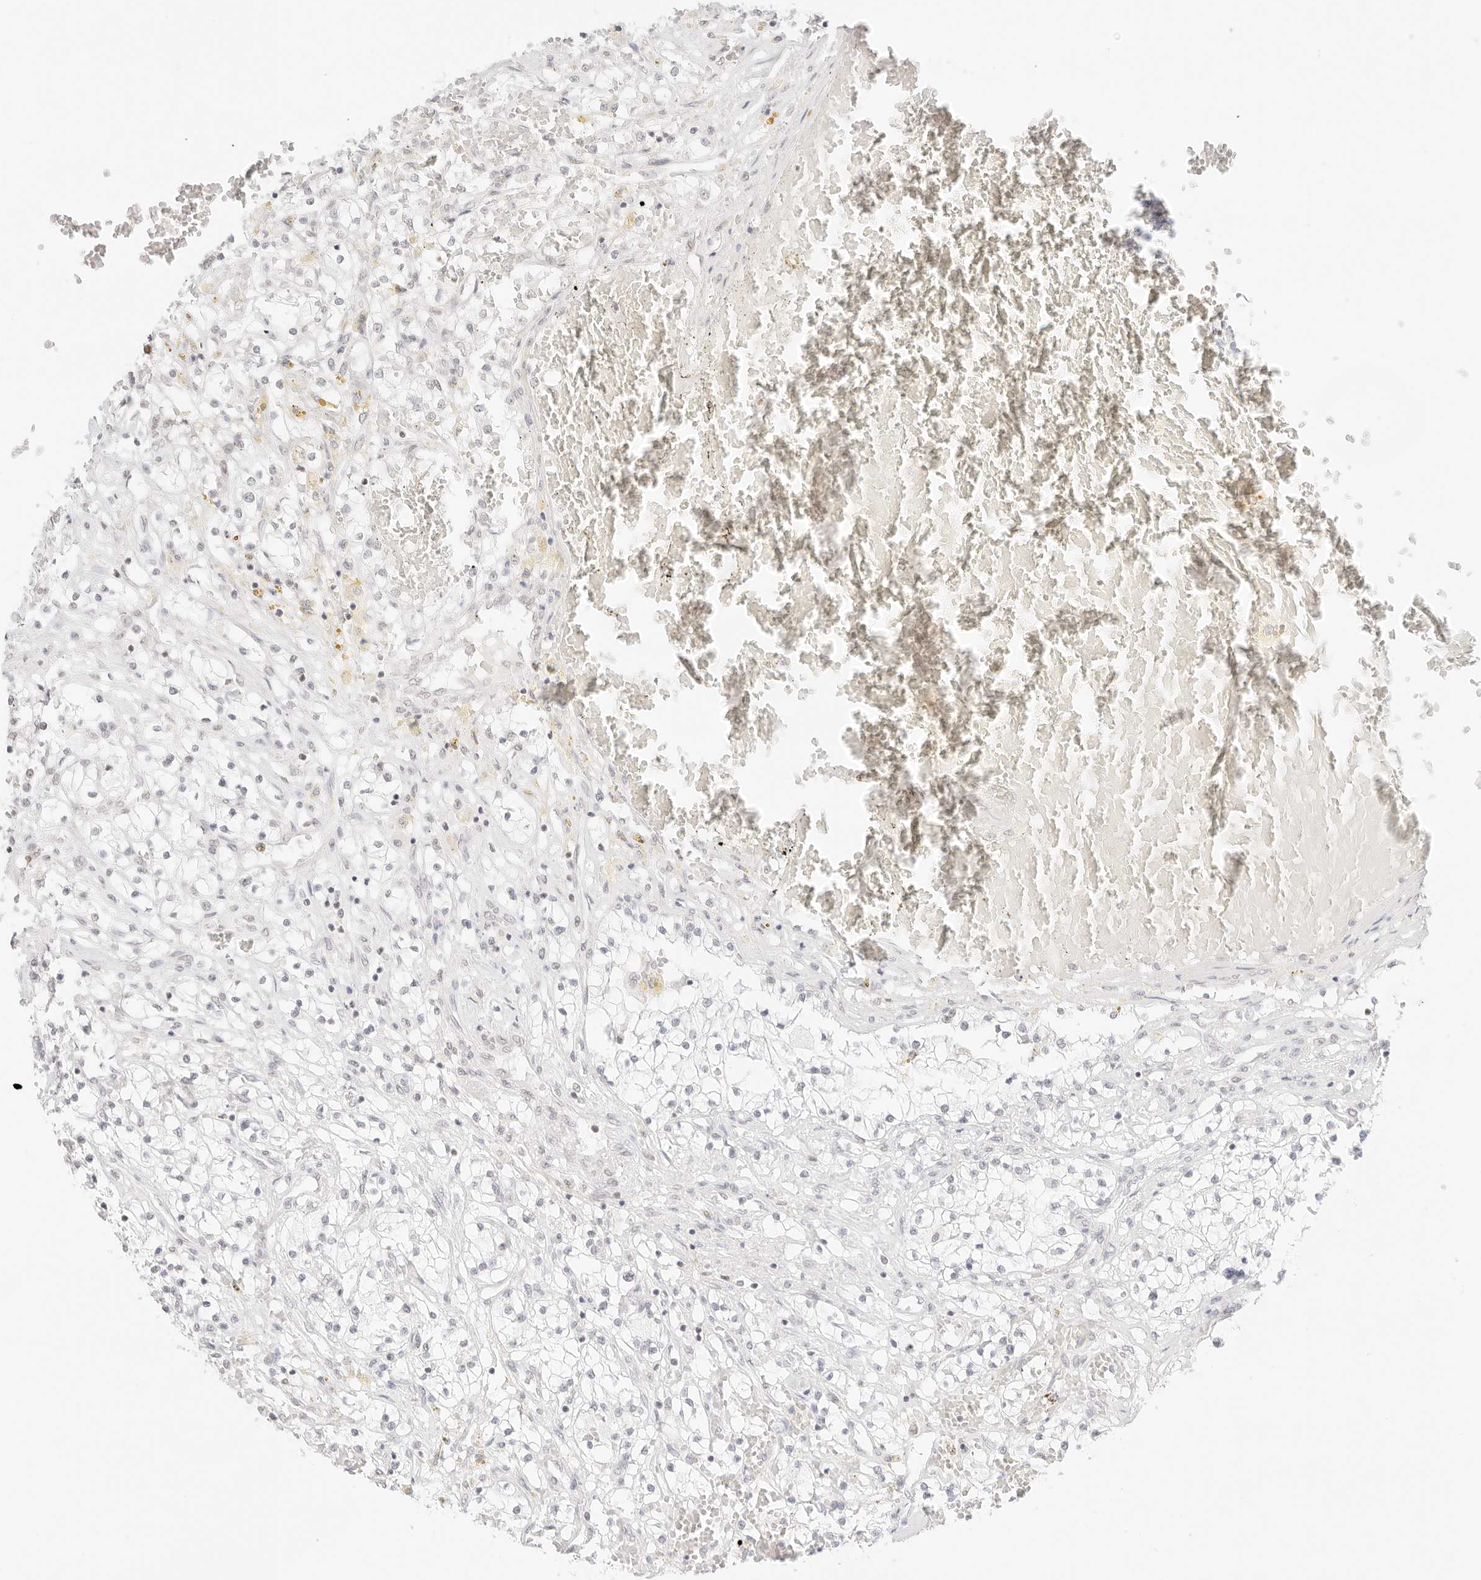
{"staining": {"intensity": "negative", "quantity": "none", "location": "none"}, "tissue": "renal cancer", "cell_type": "Tumor cells", "image_type": "cancer", "snomed": [{"axis": "morphology", "description": "Normal tissue, NOS"}, {"axis": "morphology", "description": "Adenocarcinoma, NOS"}, {"axis": "topography", "description": "Kidney"}], "caption": "Tumor cells show no significant staining in renal adenocarcinoma.", "gene": "FBLN5", "patient": {"sex": "male", "age": 68}}